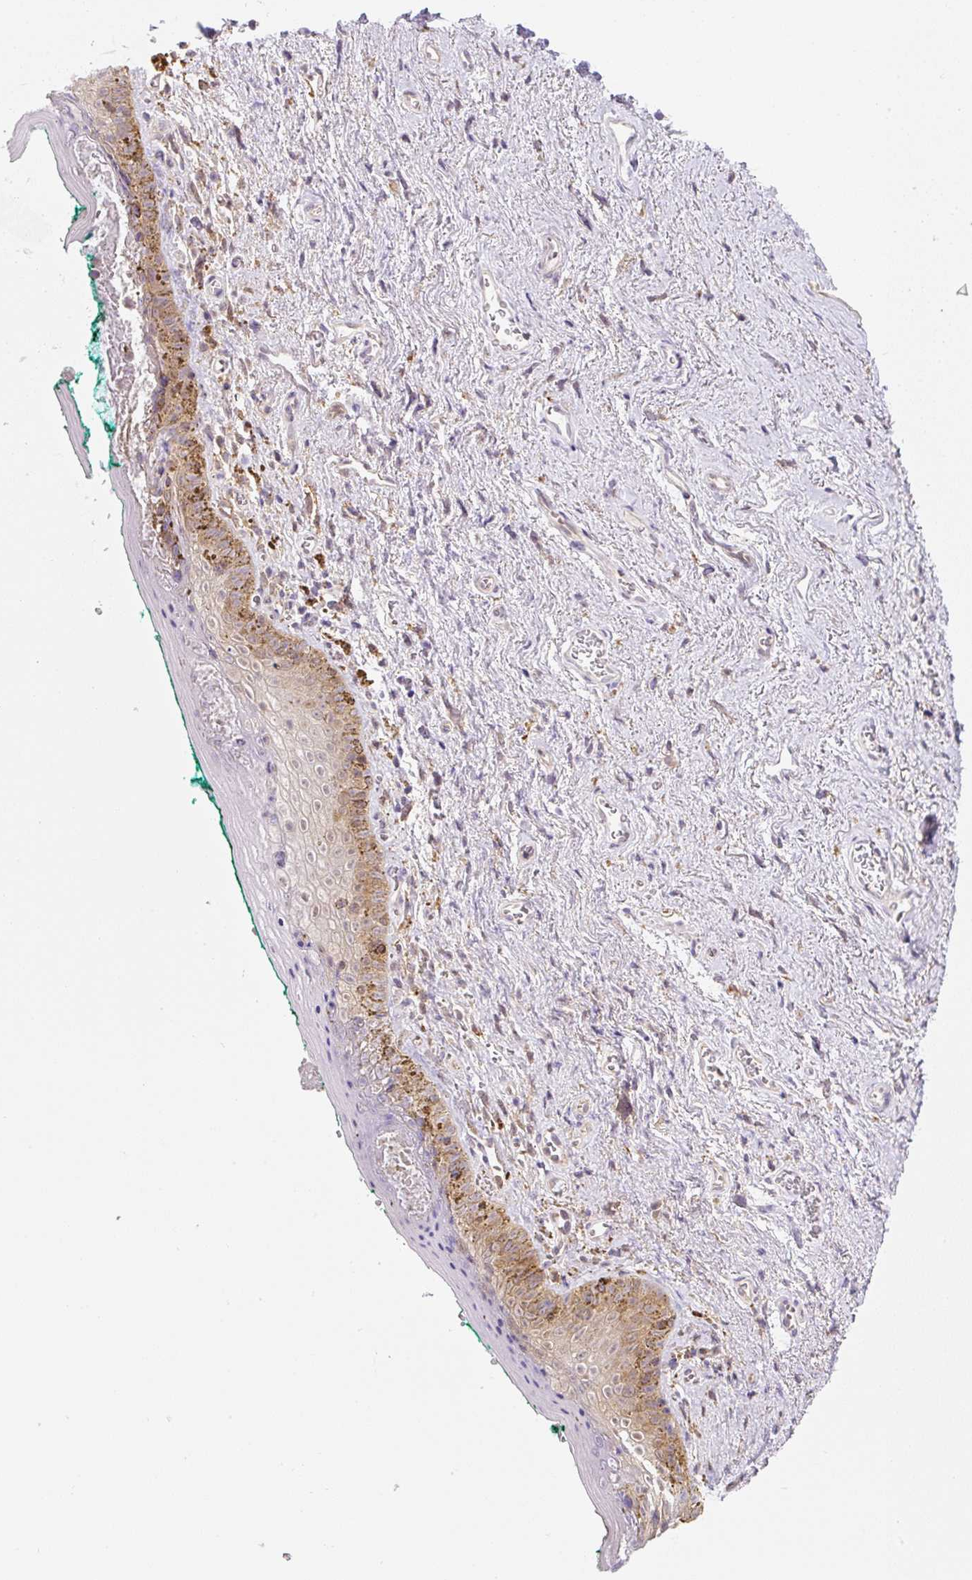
{"staining": {"intensity": "moderate", "quantity": "25%-75%", "location": "cytoplasmic/membranous"}, "tissue": "vagina", "cell_type": "Squamous epithelial cells", "image_type": "normal", "snomed": [{"axis": "morphology", "description": "Normal tissue, NOS"}, {"axis": "topography", "description": "Vulva"}, {"axis": "topography", "description": "Vagina"}, {"axis": "topography", "description": "Peripheral nerve tissue"}], "caption": "This is a photomicrograph of immunohistochemistry (IHC) staining of normal vagina, which shows moderate staining in the cytoplasmic/membranous of squamous epithelial cells.", "gene": "PLA2G4A", "patient": {"sex": "female", "age": 66}}